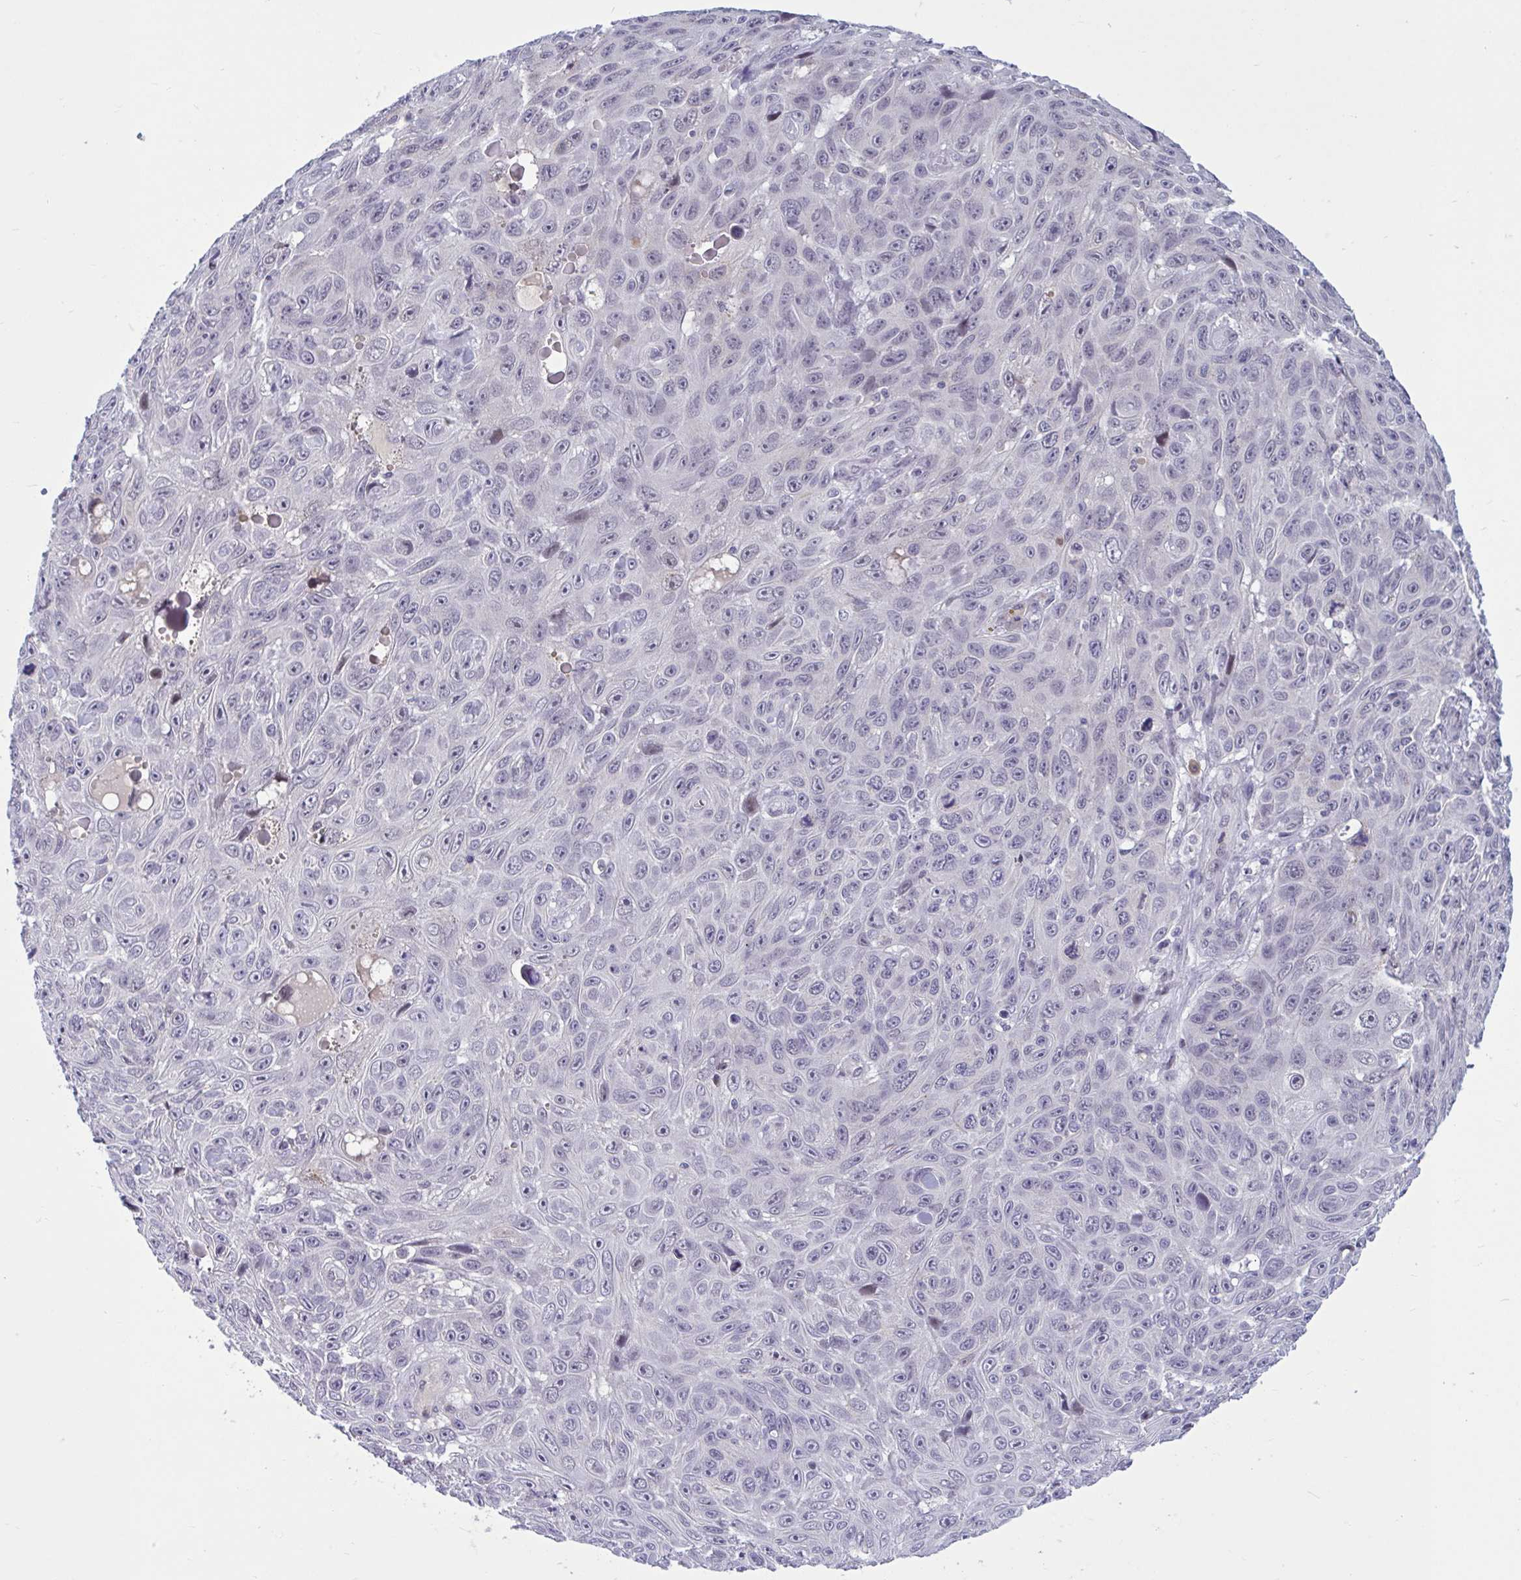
{"staining": {"intensity": "negative", "quantity": "none", "location": "none"}, "tissue": "skin cancer", "cell_type": "Tumor cells", "image_type": "cancer", "snomed": [{"axis": "morphology", "description": "Squamous cell carcinoma, NOS"}, {"axis": "topography", "description": "Skin"}], "caption": "A micrograph of skin squamous cell carcinoma stained for a protein exhibits no brown staining in tumor cells.", "gene": "CNGB3", "patient": {"sex": "male", "age": 82}}